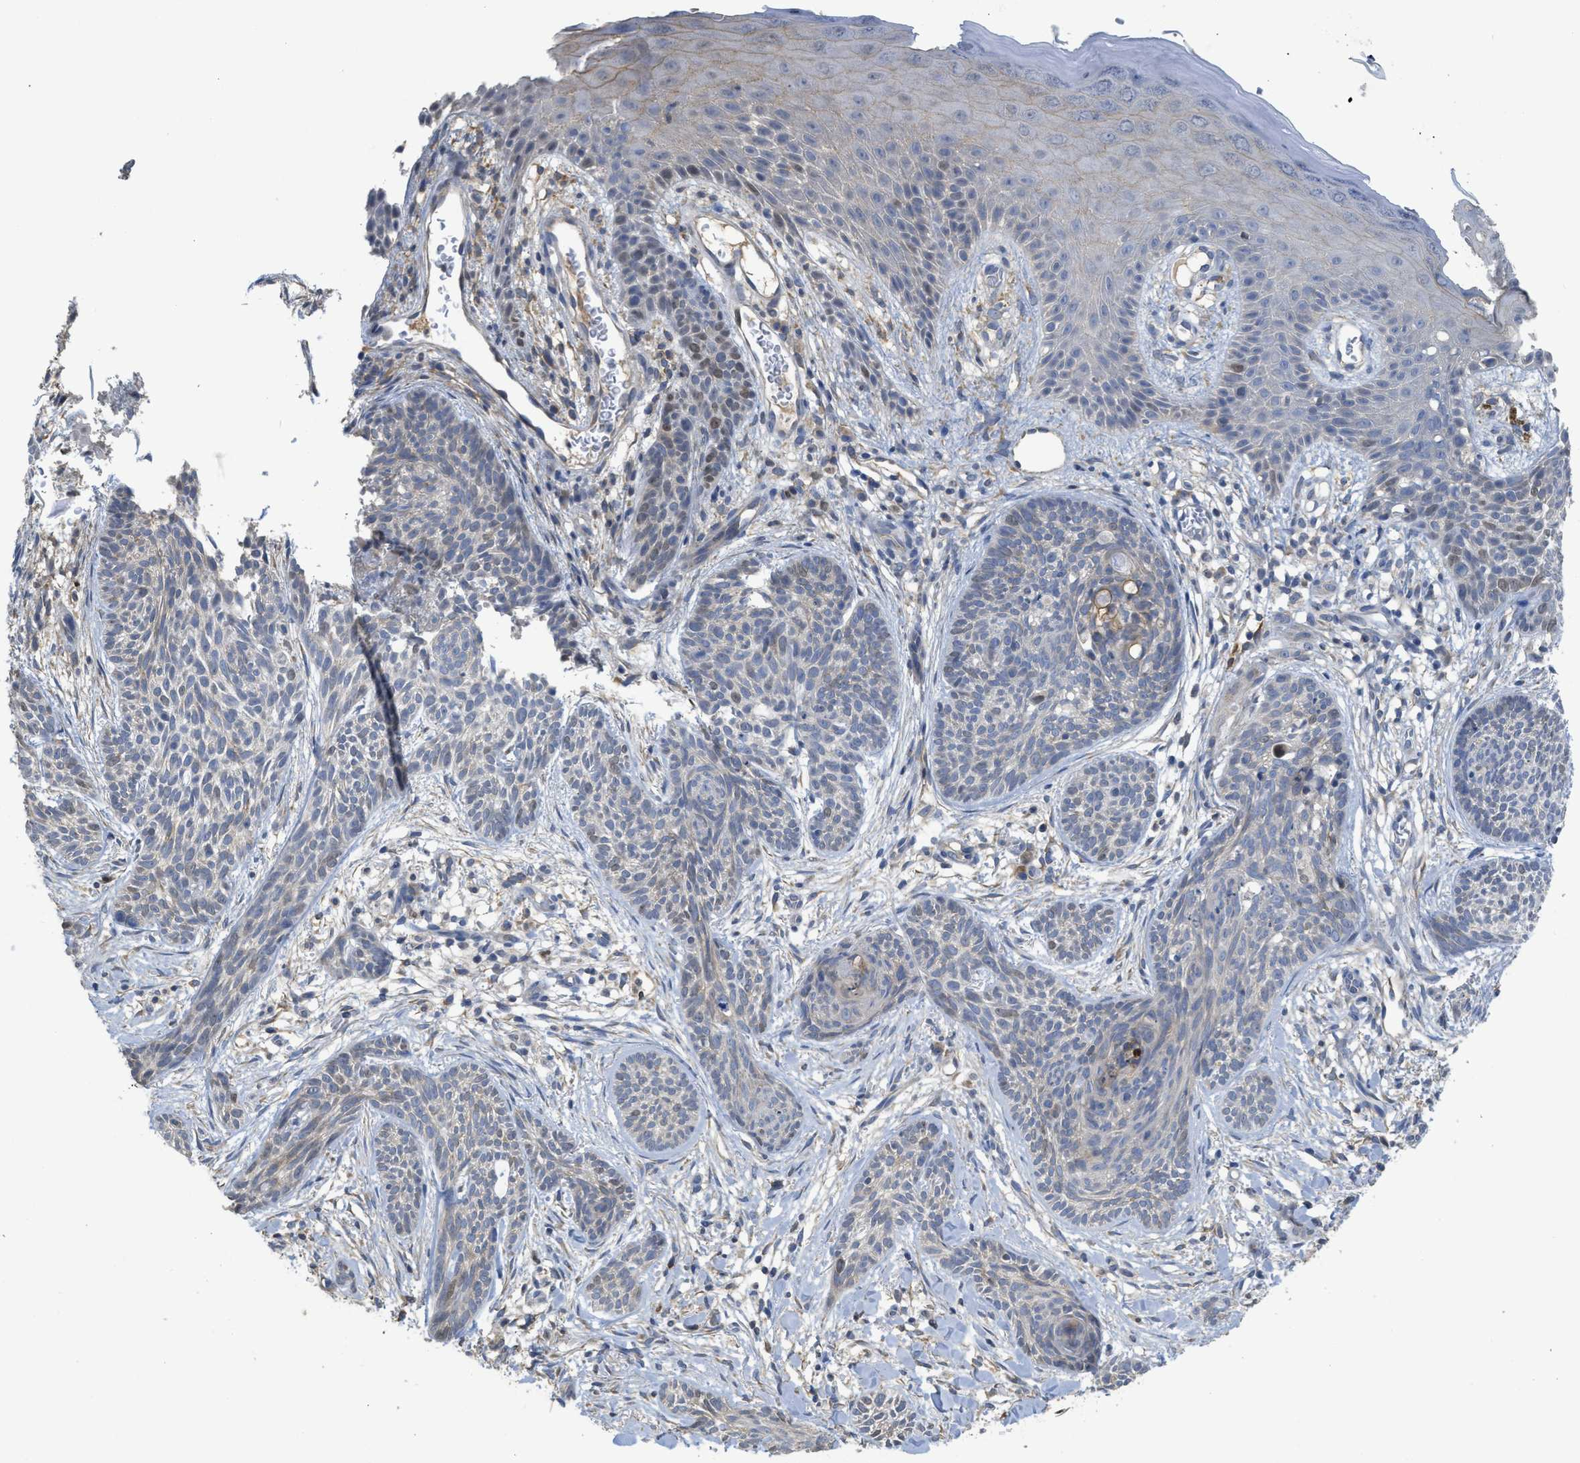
{"staining": {"intensity": "weak", "quantity": "<25%", "location": "cytoplasmic/membranous"}, "tissue": "skin cancer", "cell_type": "Tumor cells", "image_type": "cancer", "snomed": [{"axis": "morphology", "description": "Basal cell carcinoma"}, {"axis": "topography", "description": "Skin"}], "caption": "This is an IHC histopathology image of human skin basal cell carcinoma. There is no positivity in tumor cells.", "gene": "SFXN2", "patient": {"sex": "female", "age": 59}}